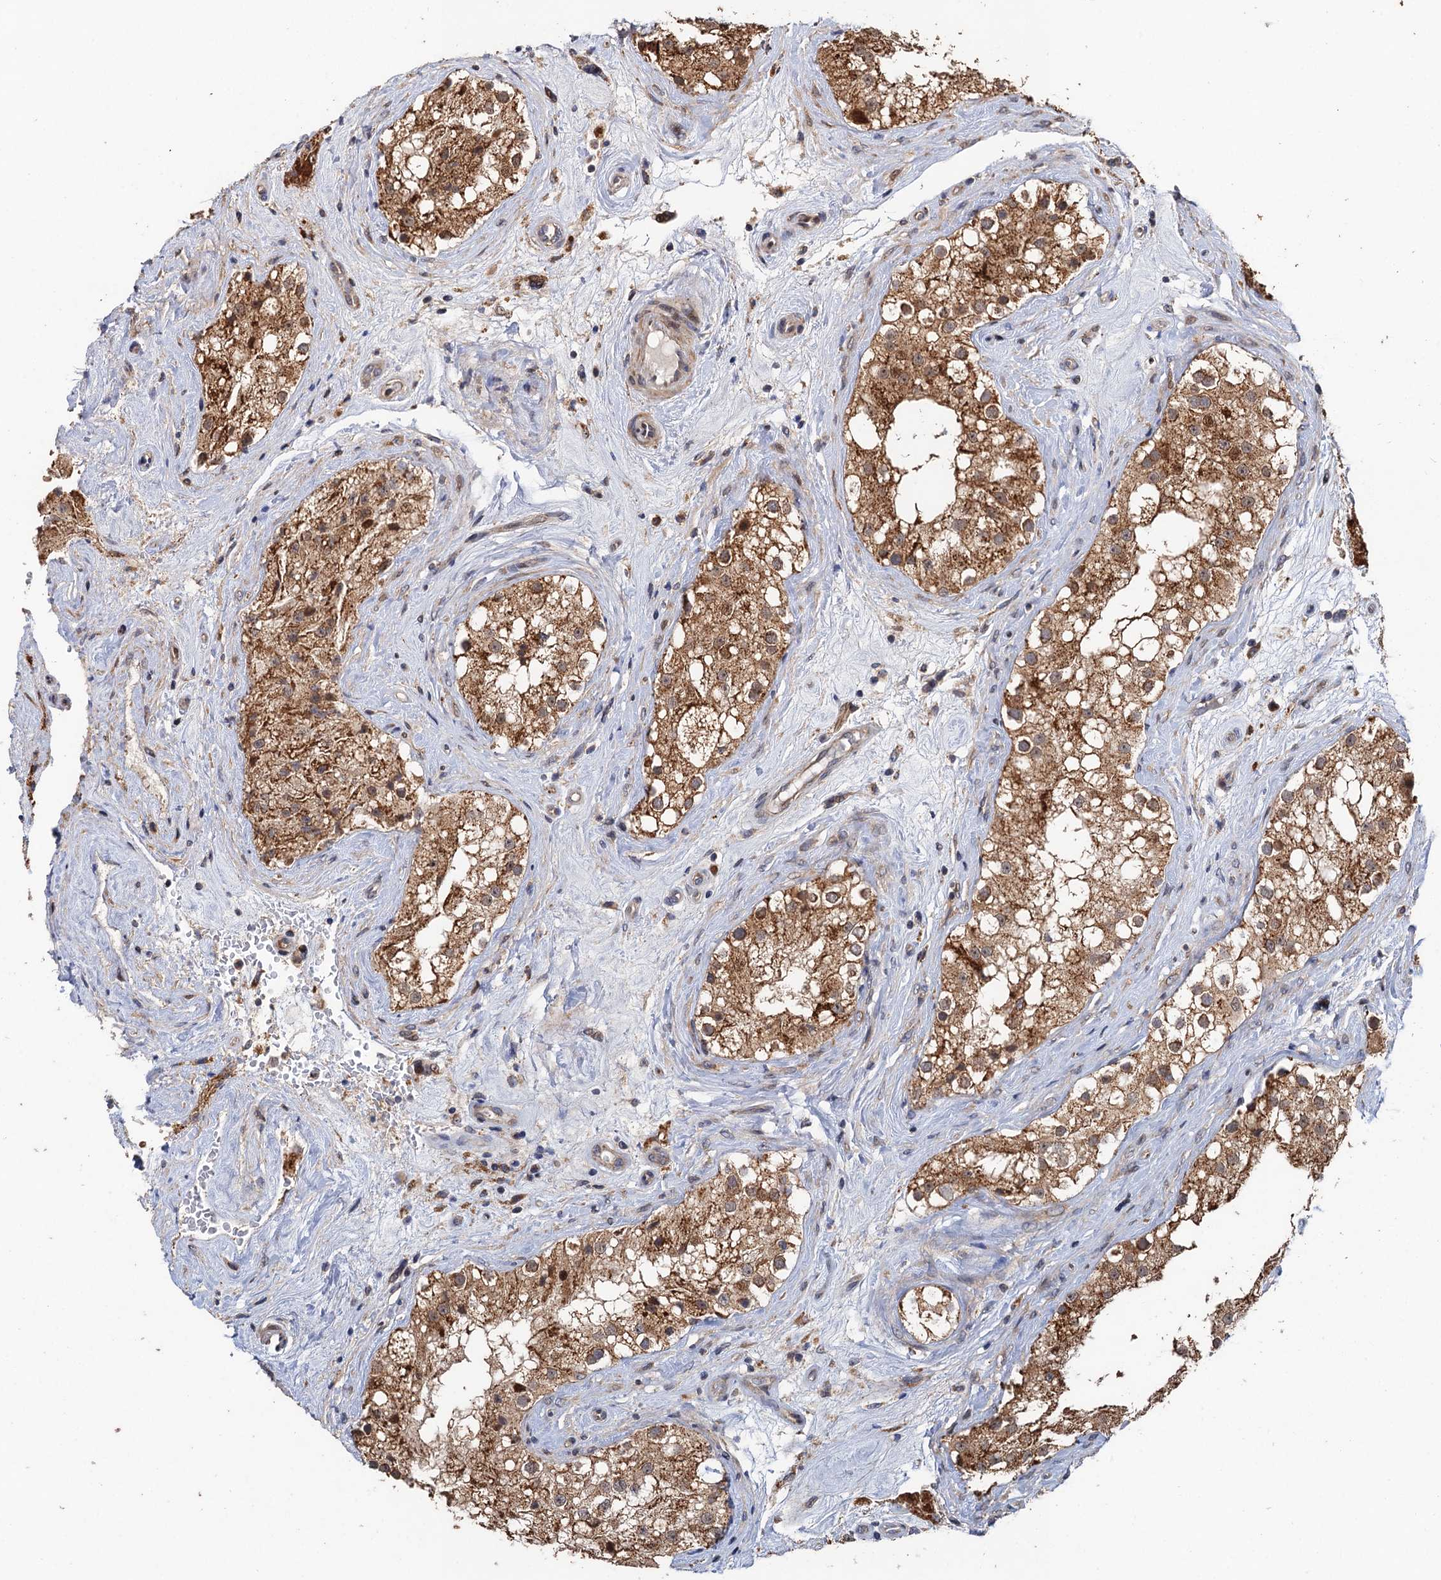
{"staining": {"intensity": "moderate", "quantity": ">75%", "location": "cytoplasmic/membranous"}, "tissue": "testis", "cell_type": "Cells in seminiferous ducts", "image_type": "normal", "snomed": [{"axis": "morphology", "description": "Normal tissue, NOS"}, {"axis": "topography", "description": "Testis"}], "caption": "The image shows staining of unremarkable testis, revealing moderate cytoplasmic/membranous protein expression (brown color) within cells in seminiferous ducts.", "gene": "BMERB1", "patient": {"sex": "male", "age": 84}}